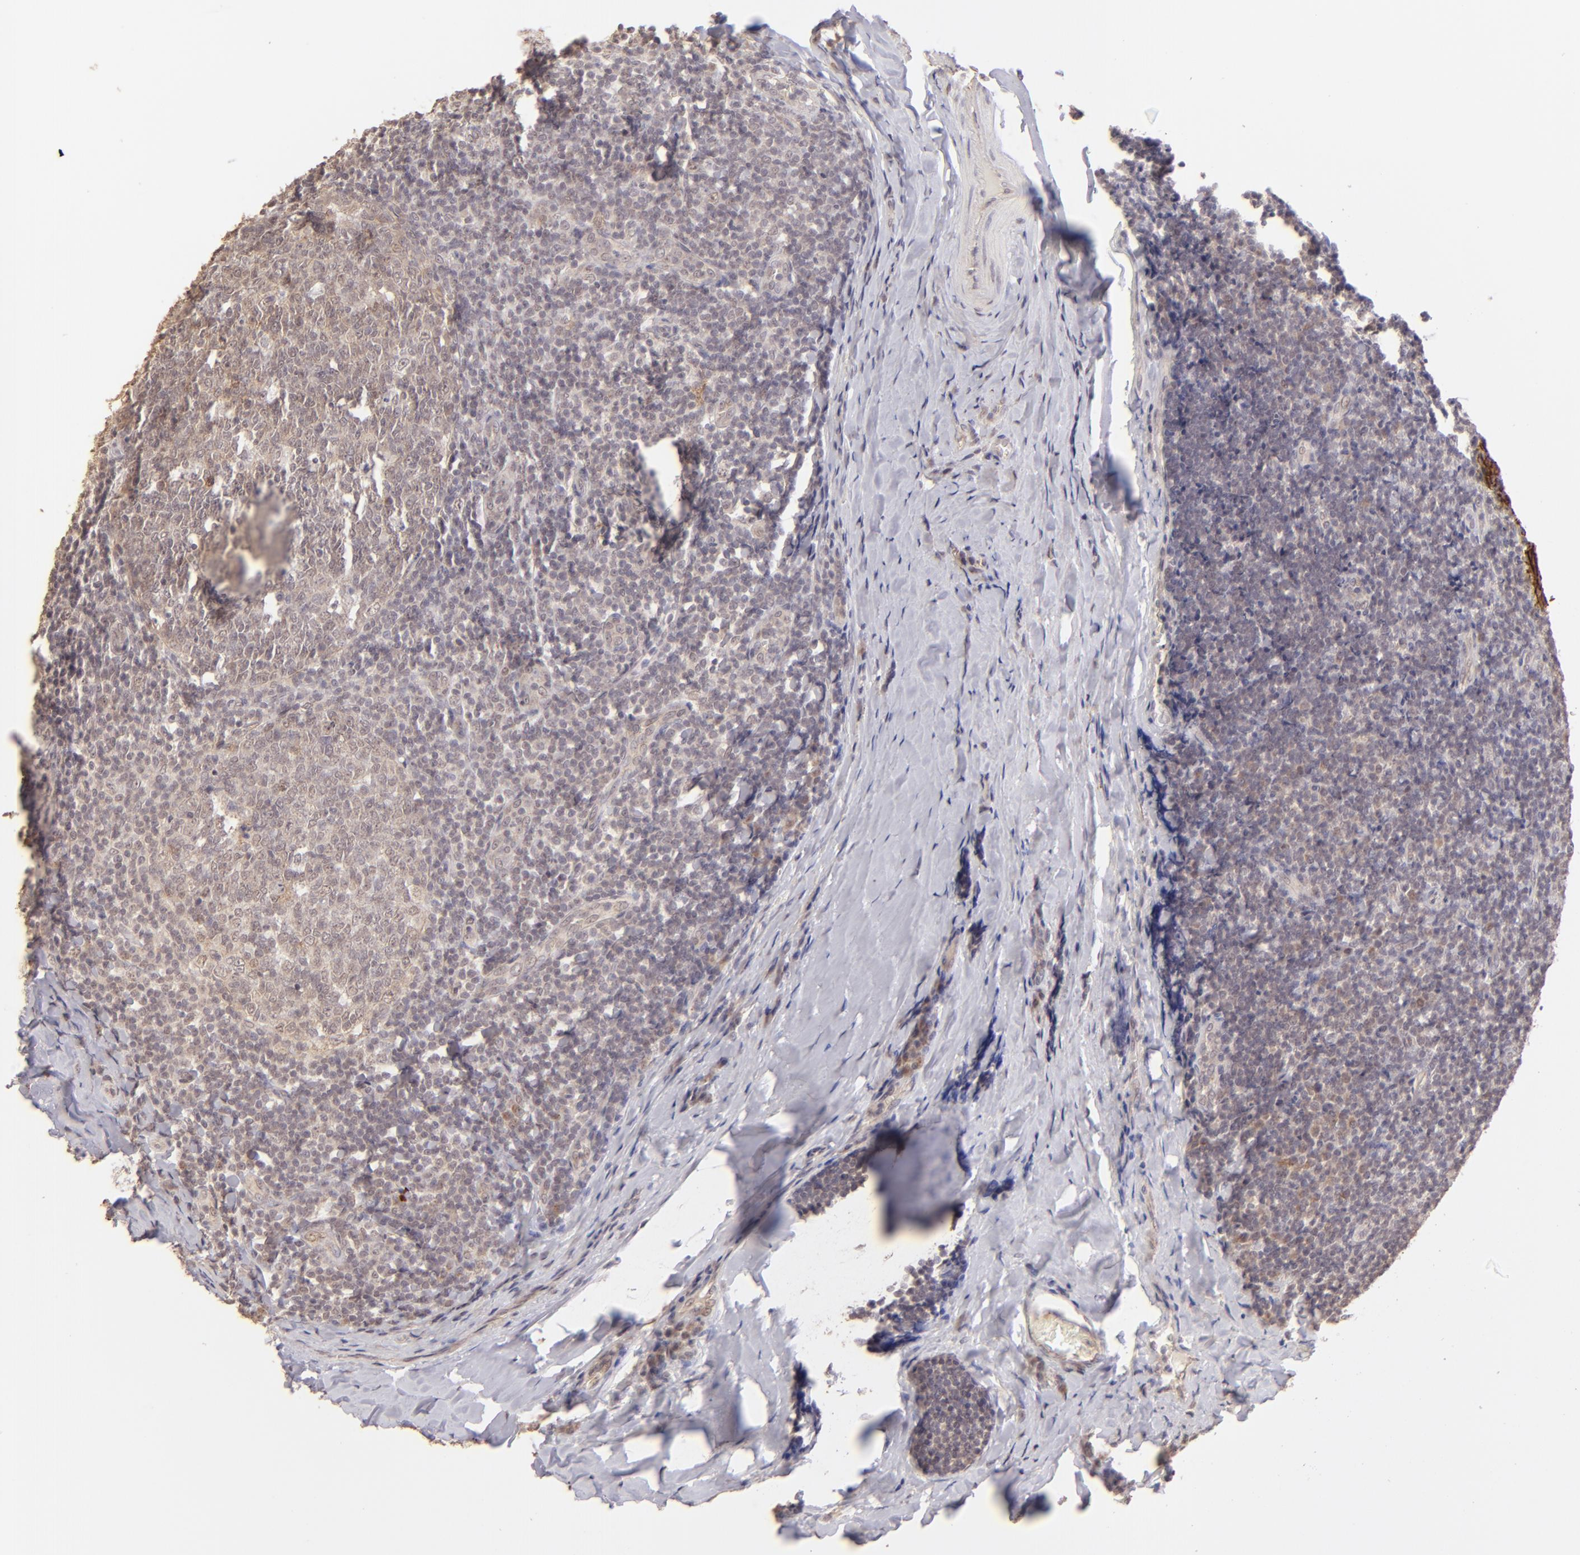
{"staining": {"intensity": "weak", "quantity": ">75%", "location": "cytoplasmic/membranous"}, "tissue": "tonsil", "cell_type": "Germinal center cells", "image_type": "normal", "snomed": [{"axis": "morphology", "description": "Normal tissue, NOS"}, {"axis": "topography", "description": "Tonsil"}], "caption": "Immunohistochemical staining of unremarkable tonsil demonstrates low levels of weak cytoplasmic/membranous positivity in about >75% of germinal center cells.", "gene": "CLDN1", "patient": {"sex": "male", "age": 31}}